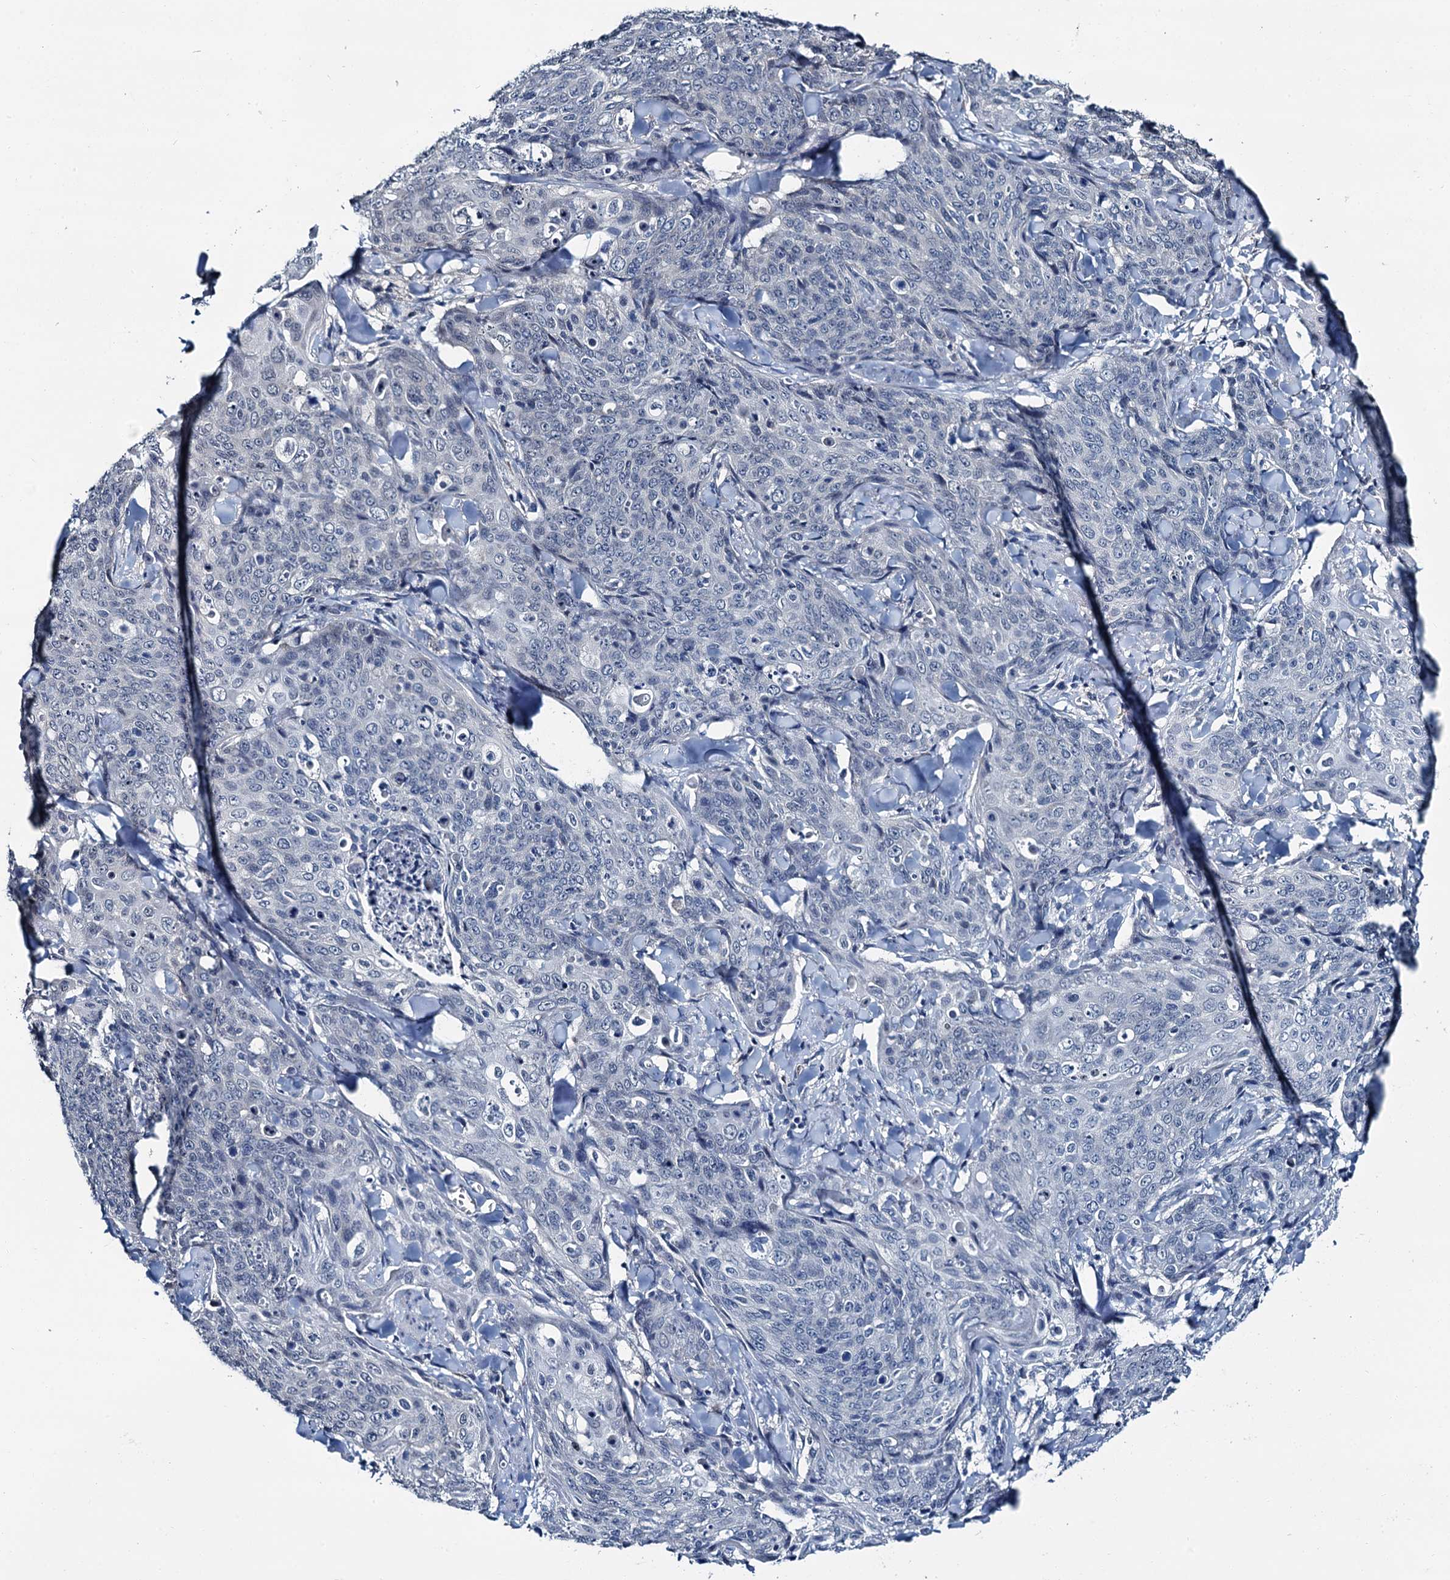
{"staining": {"intensity": "negative", "quantity": "none", "location": "none"}, "tissue": "skin cancer", "cell_type": "Tumor cells", "image_type": "cancer", "snomed": [{"axis": "morphology", "description": "Squamous cell carcinoma, NOS"}, {"axis": "topography", "description": "Skin"}, {"axis": "topography", "description": "Vulva"}], "caption": "Image shows no significant protein positivity in tumor cells of skin cancer (squamous cell carcinoma).", "gene": "MIOX", "patient": {"sex": "female", "age": 85}}